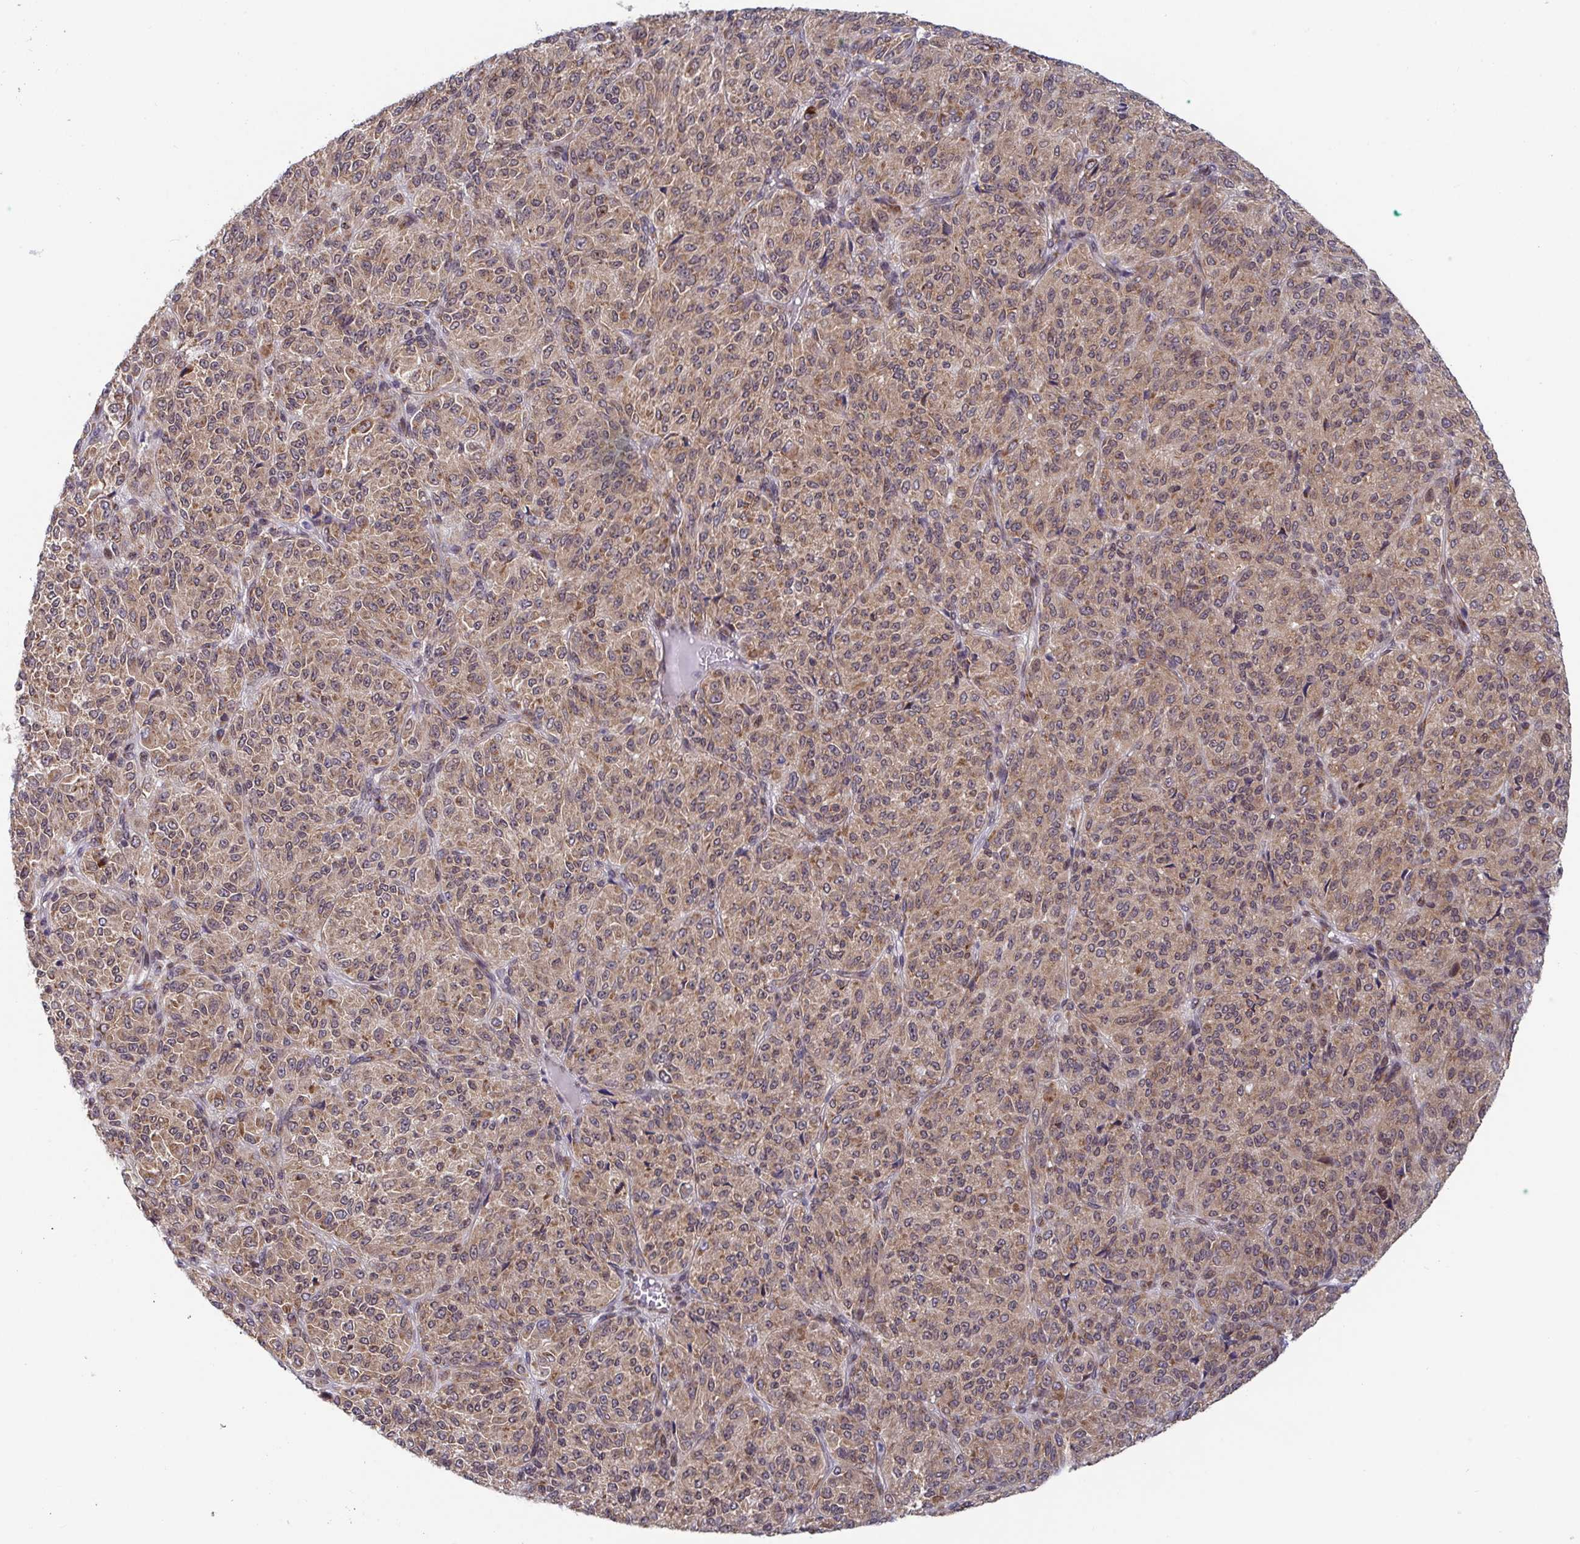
{"staining": {"intensity": "moderate", "quantity": ">75%", "location": "cytoplasmic/membranous"}, "tissue": "melanoma", "cell_type": "Tumor cells", "image_type": "cancer", "snomed": [{"axis": "morphology", "description": "Malignant melanoma, Metastatic site"}, {"axis": "topography", "description": "Brain"}], "caption": "Immunohistochemical staining of human melanoma demonstrates moderate cytoplasmic/membranous protein staining in approximately >75% of tumor cells. (Stains: DAB (3,3'-diaminobenzidine) in brown, nuclei in blue, Microscopy: brightfield microscopy at high magnification).", "gene": "ATP5MJ", "patient": {"sex": "female", "age": 56}}